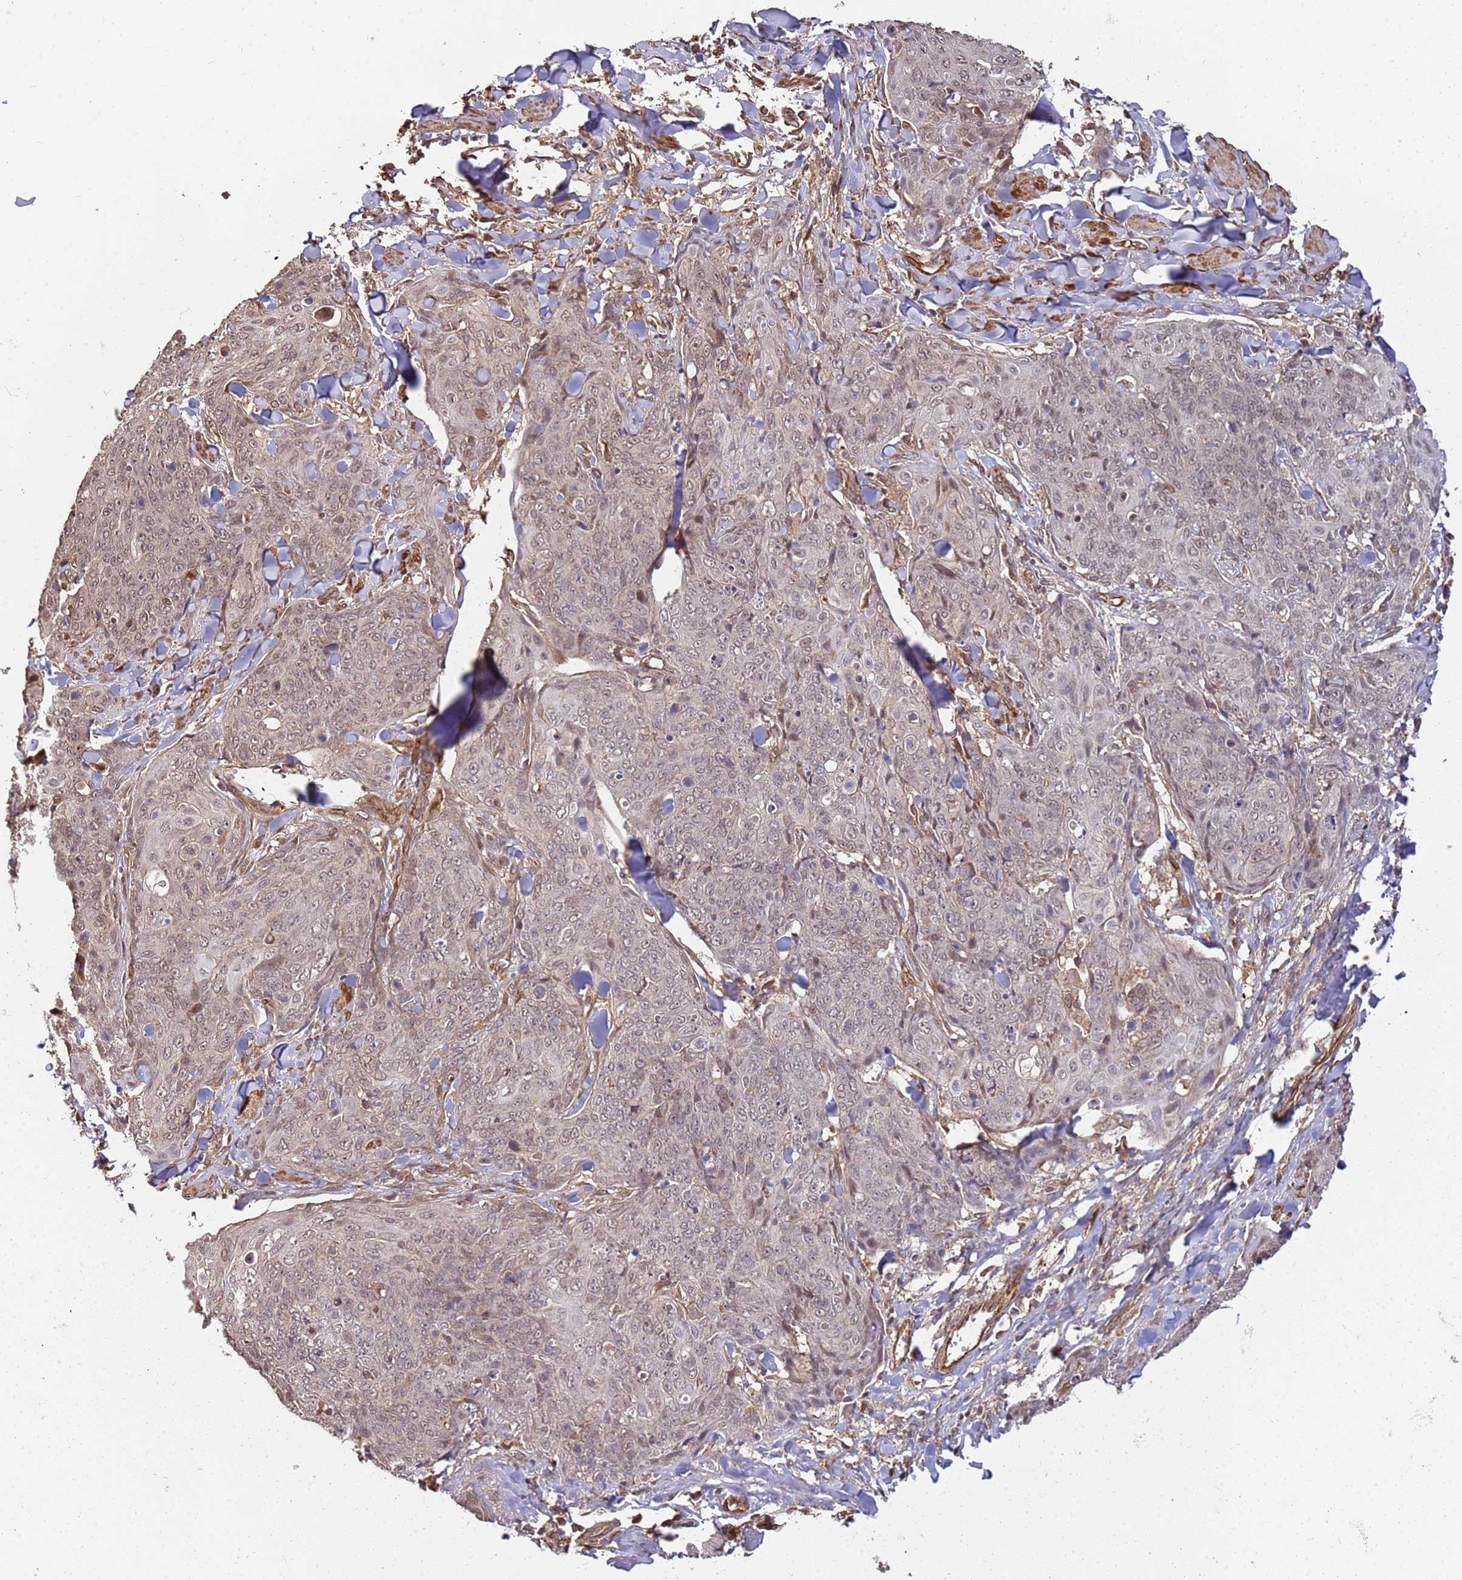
{"staining": {"intensity": "moderate", "quantity": "25%-75%", "location": "nuclear"}, "tissue": "skin cancer", "cell_type": "Tumor cells", "image_type": "cancer", "snomed": [{"axis": "morphology", "description": "Squamous cell carcinoma, NOS"}, {"axis": "topography", "description": "Skin"}, {"axis": "topography", "description": "Vulva"}], "caption": "Immunohistochemistry photomicrograph of neoplastic tissue: human skin squamous cell carcinoma stained using IHC displays medium levels of moderate protein expression localized specifically in the nuclear of tumor cells, appearing as a nuclear brown color.", "gene": "ST18", "patient": {"sex": "female", "age": 85}}